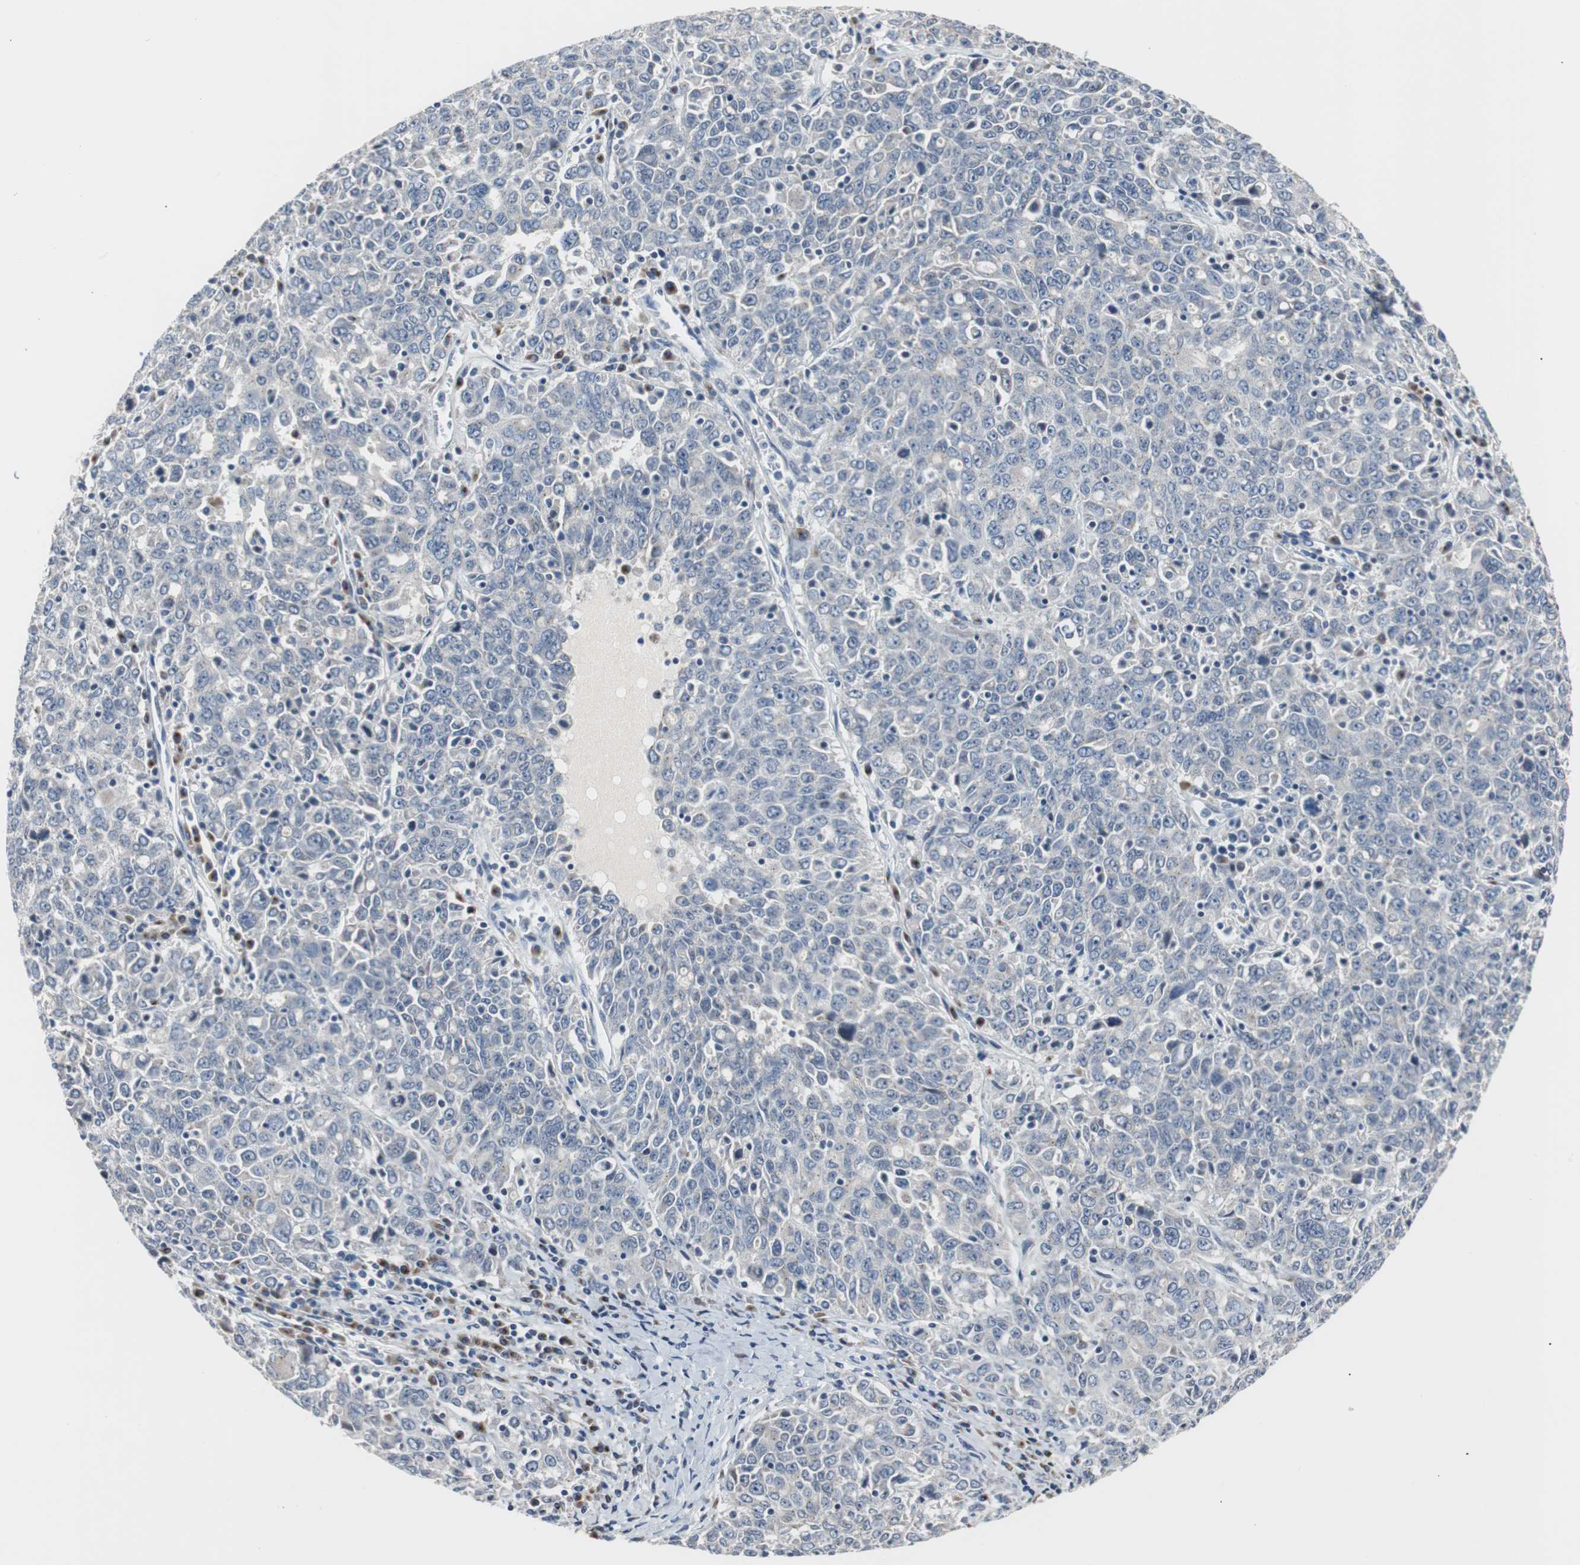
{"staining": {"intensity": "negative", "quantity": "none", "location": "none"}, "tissue": "ovarian cancer", "cell_type": "Tumor cells", "image_type": "cancer", "snomed": [{"axis": "morphology", "description": "Carcinoma, endometroid"}, {"axis": "topography", "description": "Ovary"}], "caption": "High power microscopy micrograph of an immunohistochemistry (IHC) micrograph of ovarian cancer, revealing no significant expression in tumor cells.", "gene": "SOX30", "patient": {"sex": "female", "age": 62}}